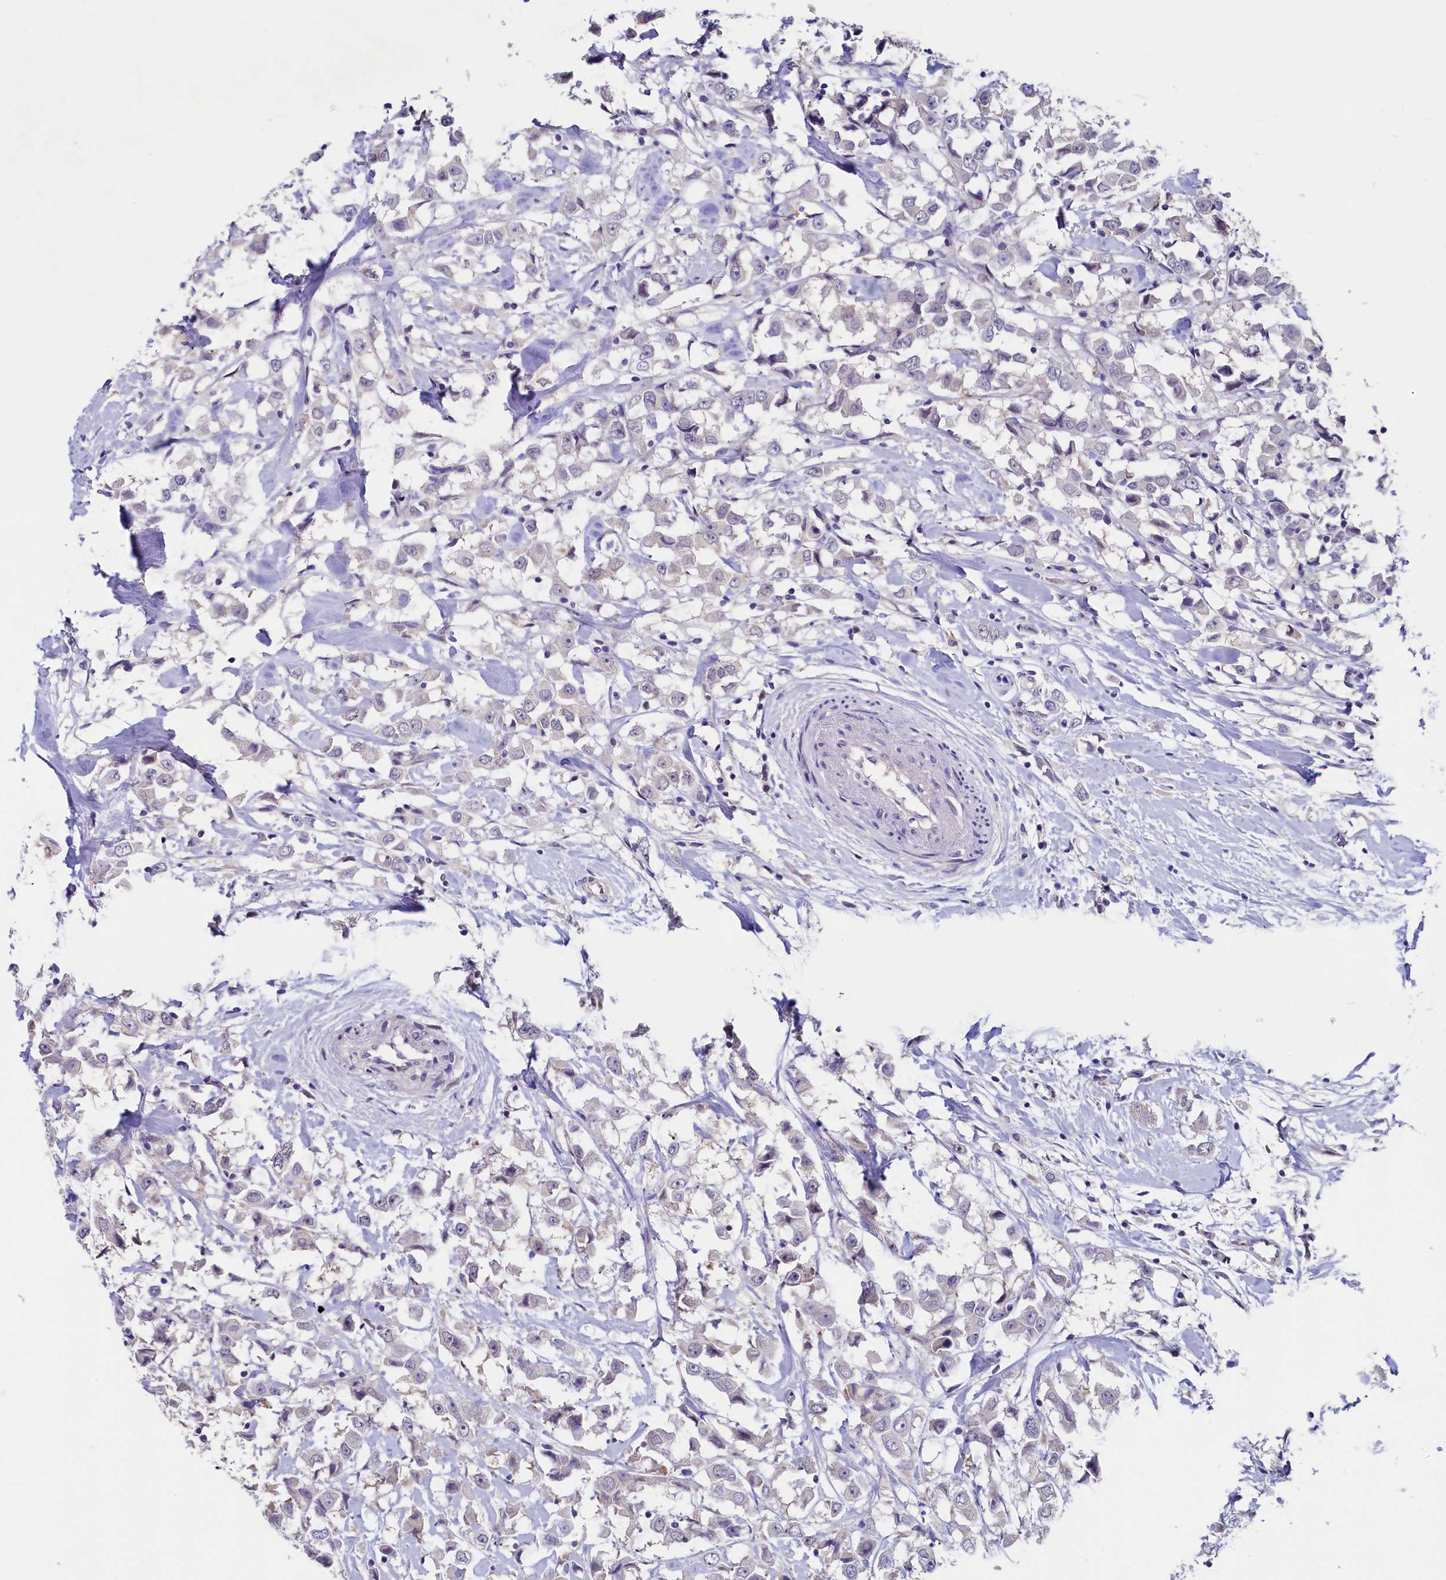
{"staining": {"intensity": "negative", "quantity": "none", "location": "none"}, "tissue": "breast cancer", "cell_type": "Tumor cells", "image_type": "cancer", "snomed": [{"axis": "morphology", "description": "Duct carcinoma"}, {"axis": "topography", "description": "Breast"}], "caption": "High magnification brightfield microscopy of intraductal carcinoma (breast) stained with DAB (brown) and counterstained with hematoxylin (blue): tumor cells show no significant expression.", "gene": "FLYWCH2", "patient": {"sex": "female", "age": 61}}